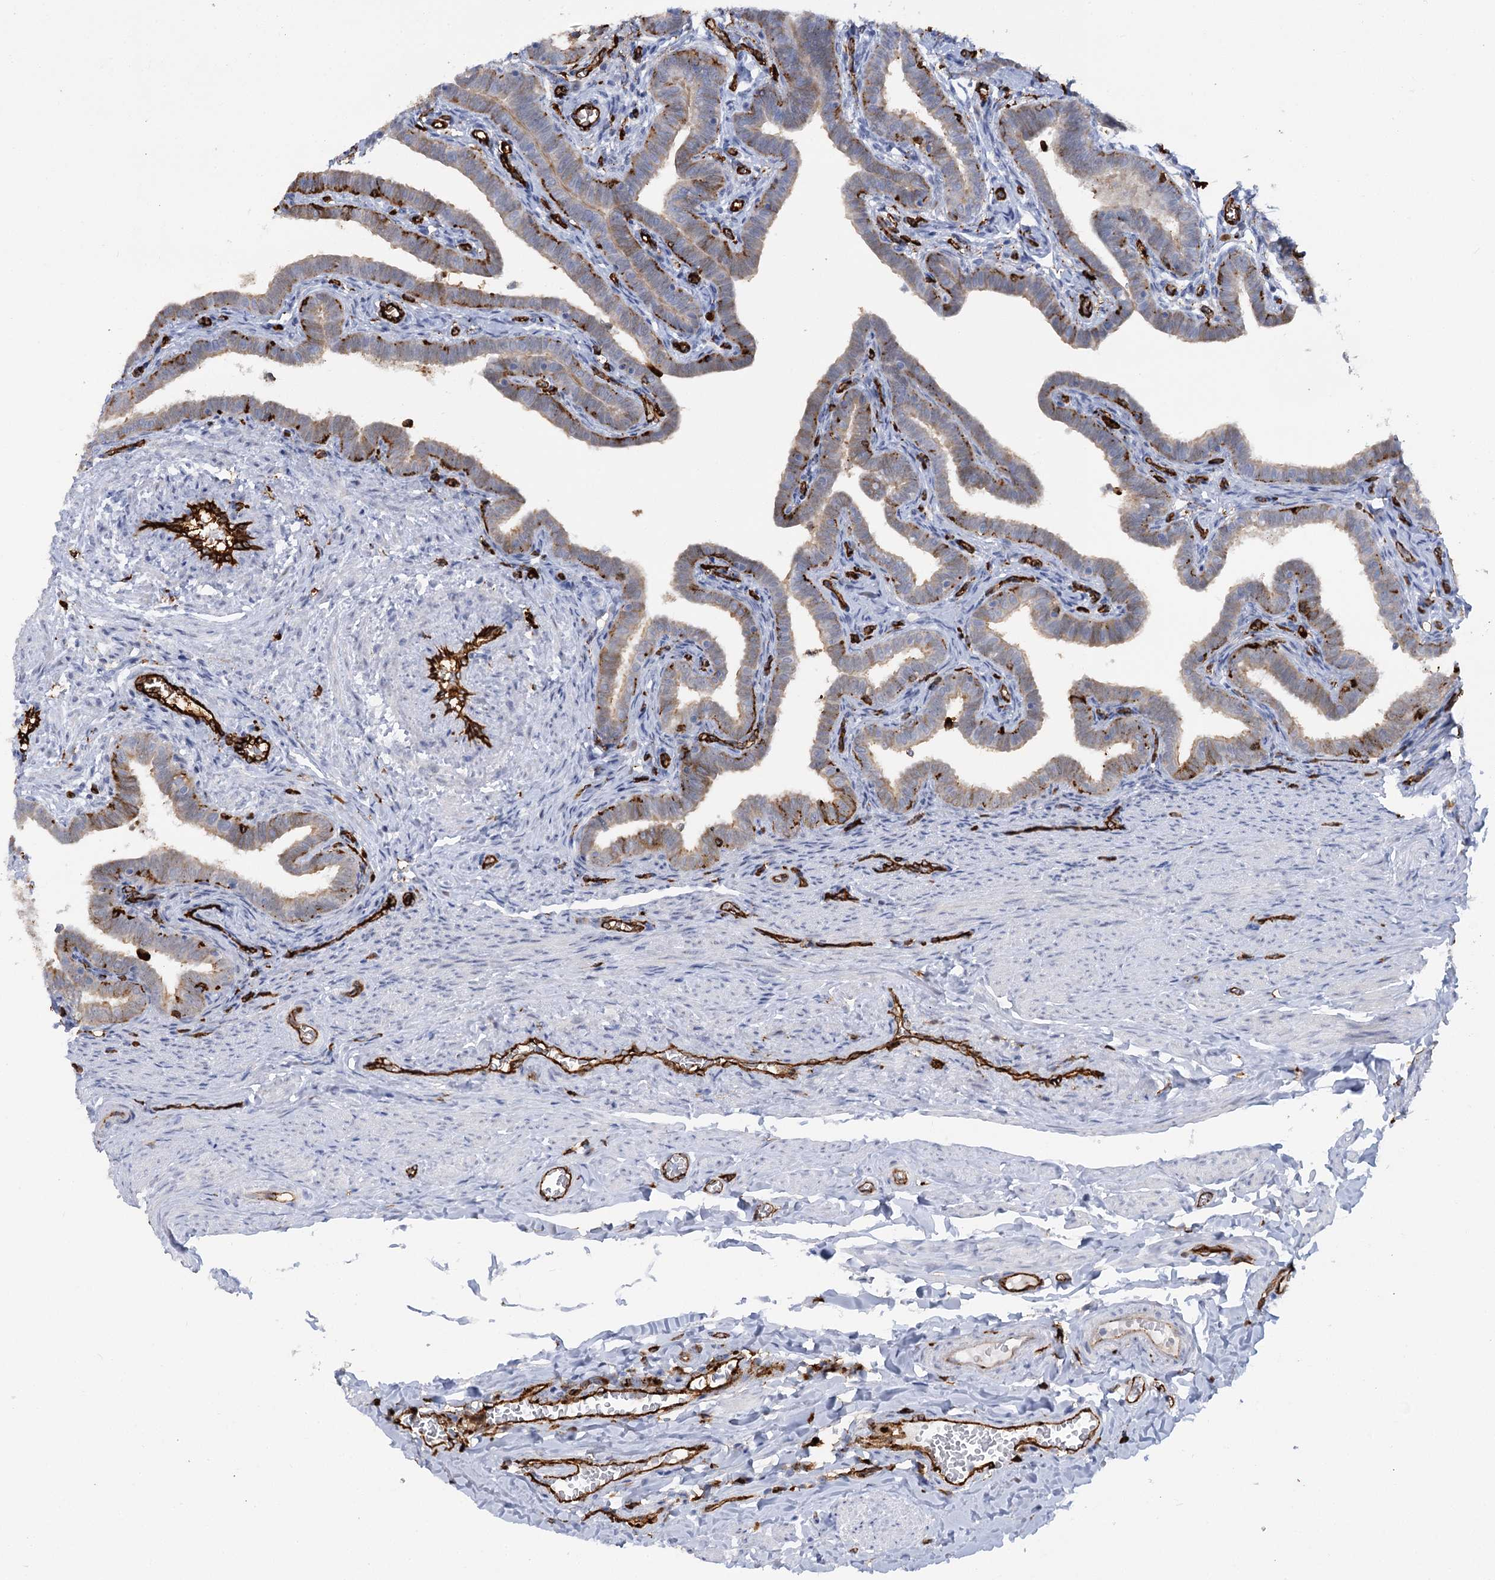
{"staining": {"intensity": "moderate", "quantity": "<25%", "location": "cytoplasmic/membranous"}, "tissue": "fallopian tube", "cell_type": "Glandular cells", "image_type": "normal", "snomed": [{"axis": "morphology", "description": "Normal tissue, NOS"}, {"axis": "topography", "description": "Fallopian tube"}], "caption": "This histopathology image displays IHC staining of benign human fallopian tube, with low moderate cytoplasmic/membranous staining in approximately <25% of glandular cells.", "gene": "PIWIL4", "patient": {"sex": "female", "age": 36}}